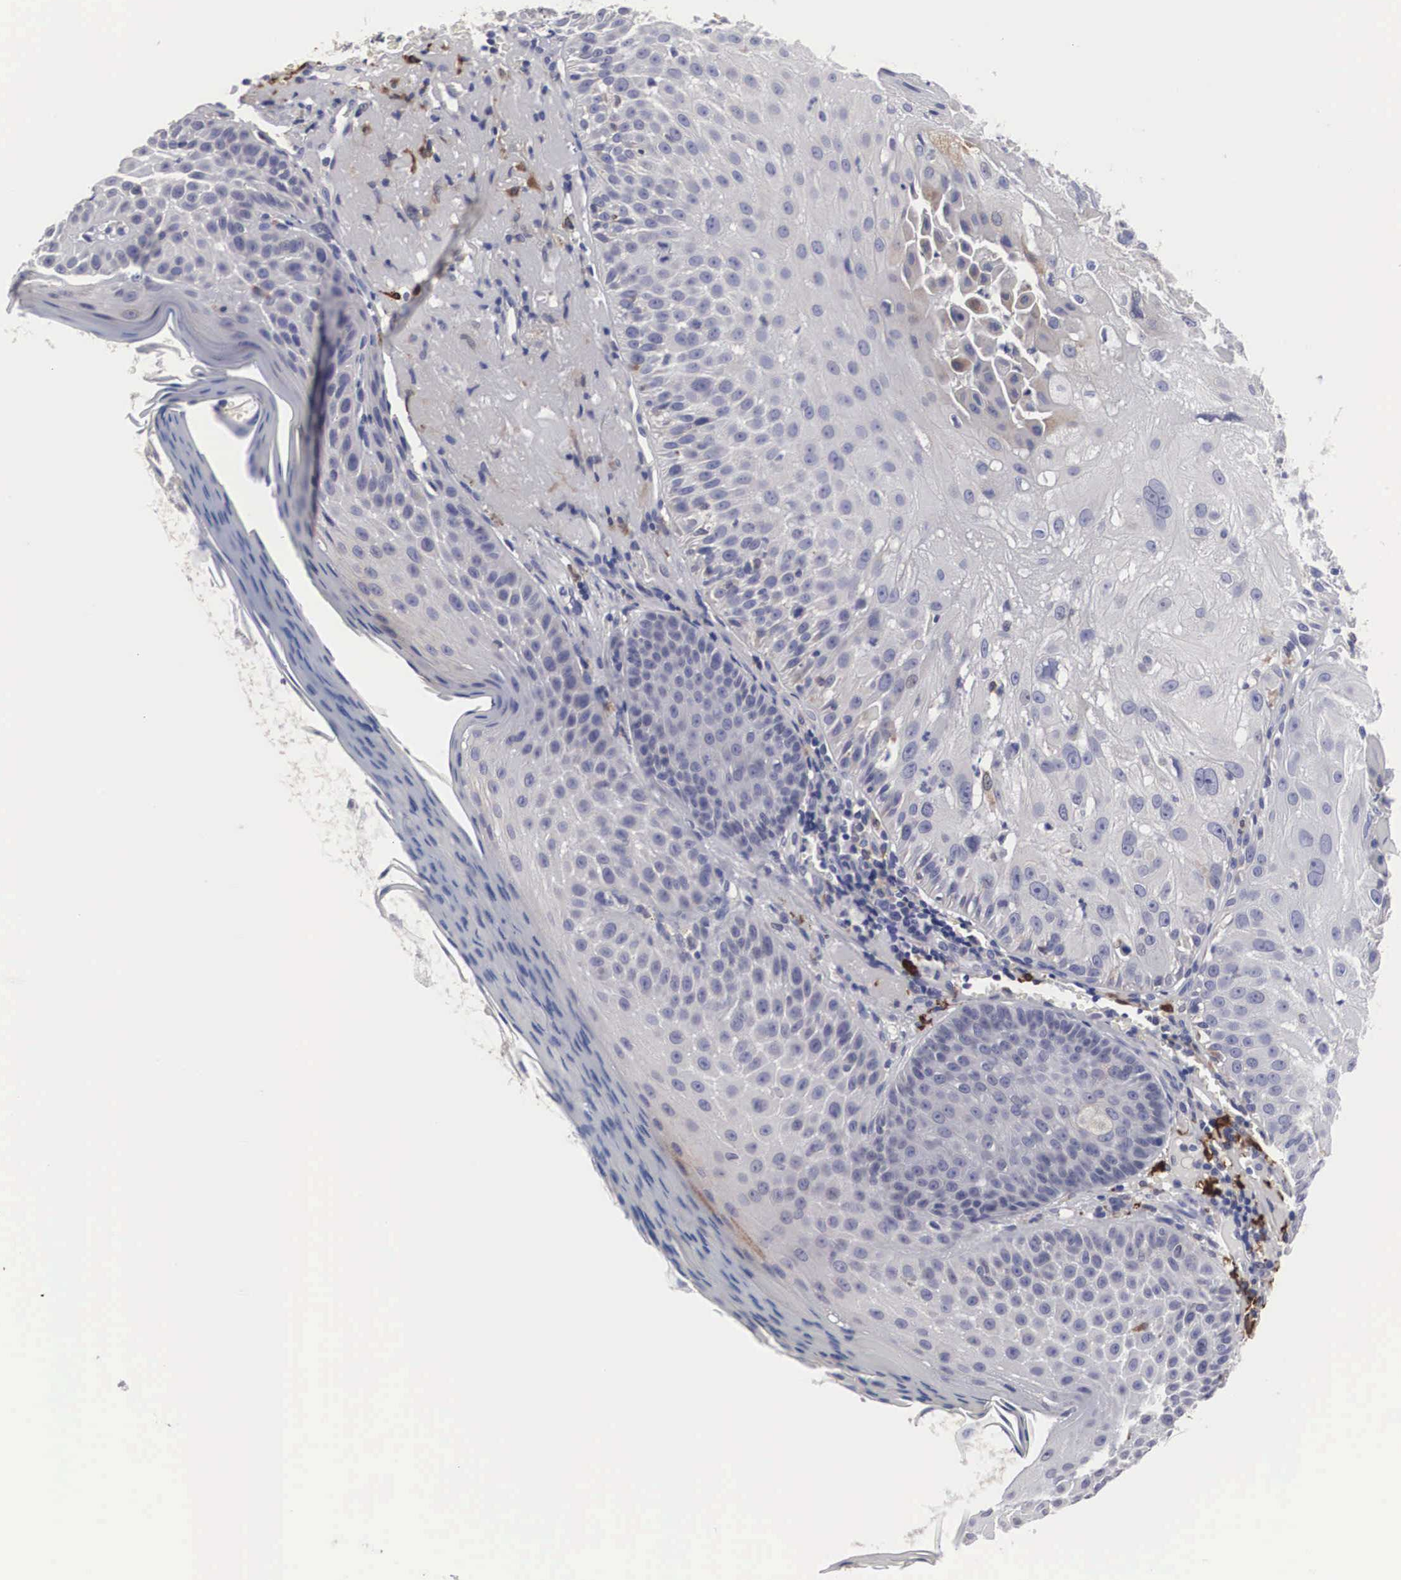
{"staining": {"intensity": "negative", "quantity": "none", "location": "none"}, "tissue": "skin cancer", "cell_type": "Tumor cells", "image_type": "cancer", "snomed": [{"axis": "morphology", "description": "Squamous cell carcinoma, NOS"}, {"axis": "topography", "description": "Skin"}], "caption": "An IHC micrograph of squamous cell carcinoma (skin) is shown. There is no staining in tumor cells of squamous cell carcinoma (skin).", "gene": "HMOX1", "patient": {"sex": "female", "age": 89}}